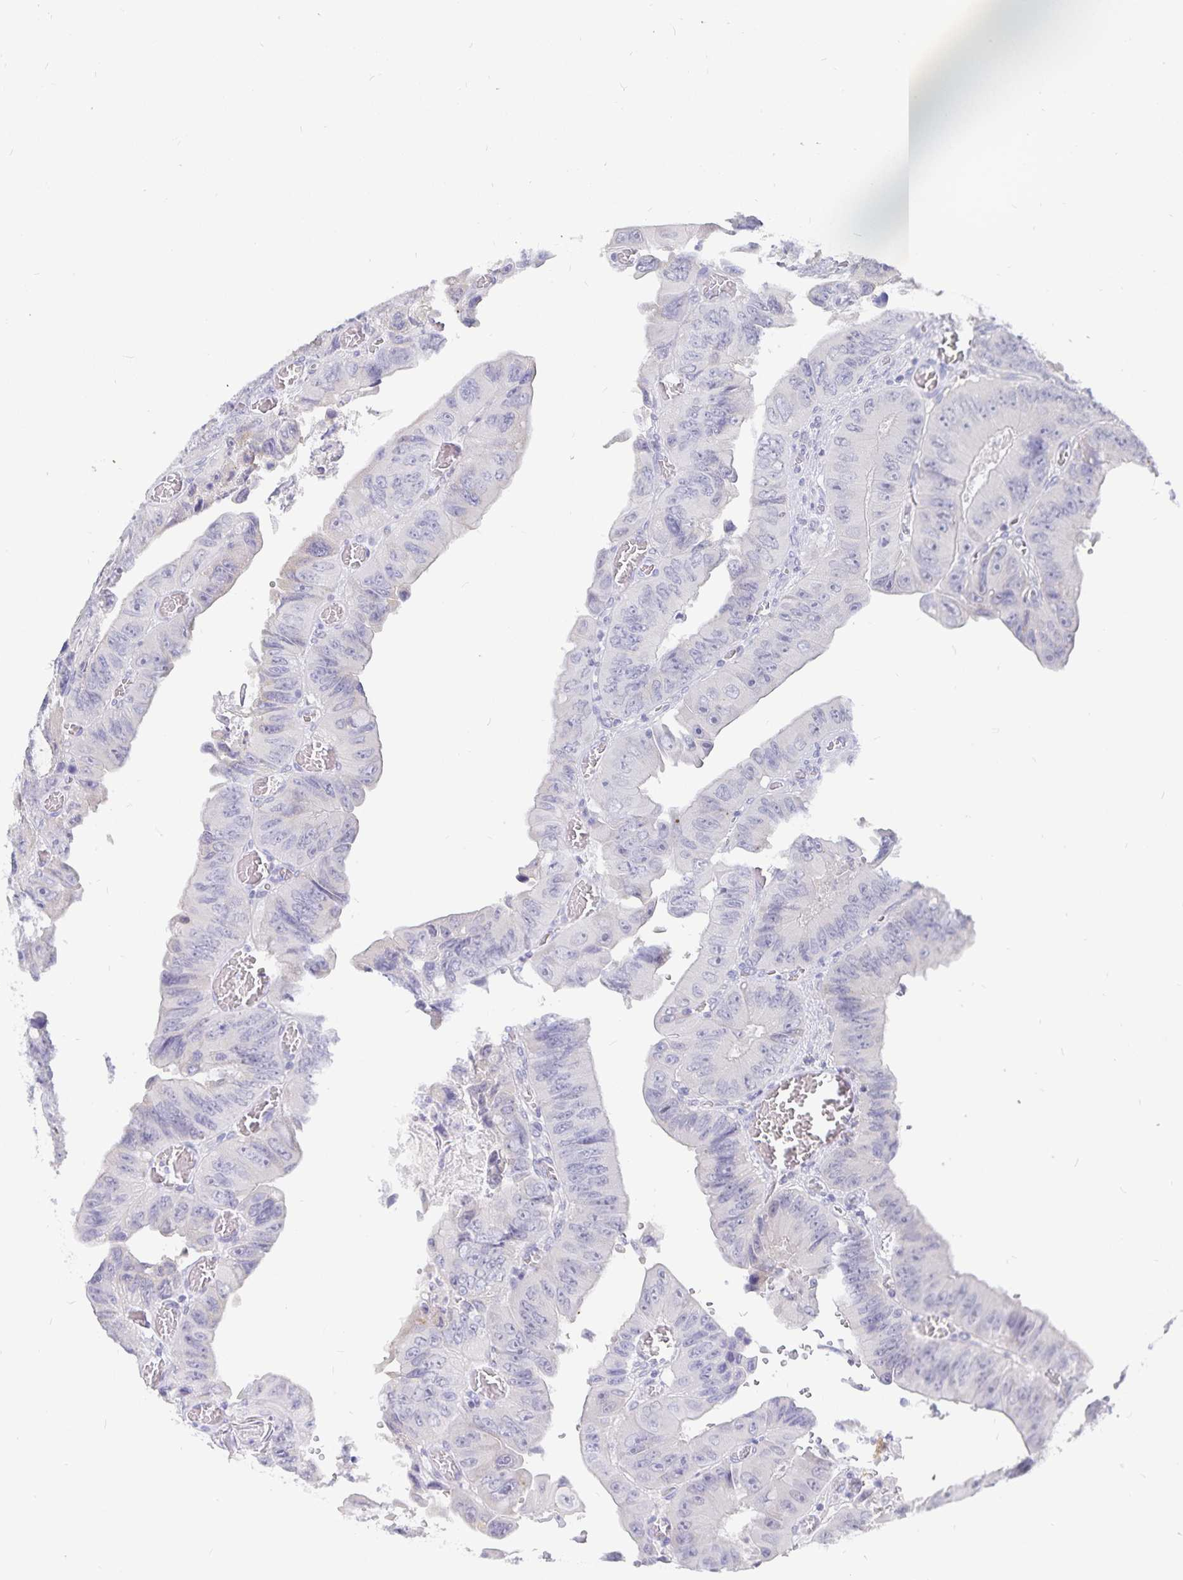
{"staining": {"intensity": "negative", "quantity": "none", "location": "none"}, "tissue": "colorectal cancer", "cell_type": "Tumor cells", "image_type": "cancer", "snomed": [{"axis": "morphology", "description": "Adenocarcinoma, NOS"}, {"axis": "topography", "description": "Colon"}], "caption": "This micrograph is of colorectal cancer stained with immunohistochemistry to label a protein in brown with the nuclei are counter-stained blue. There is no expression in tumor cells.", "gene": "PKHD1", "patient": {"sex": "female", "age": 84}}